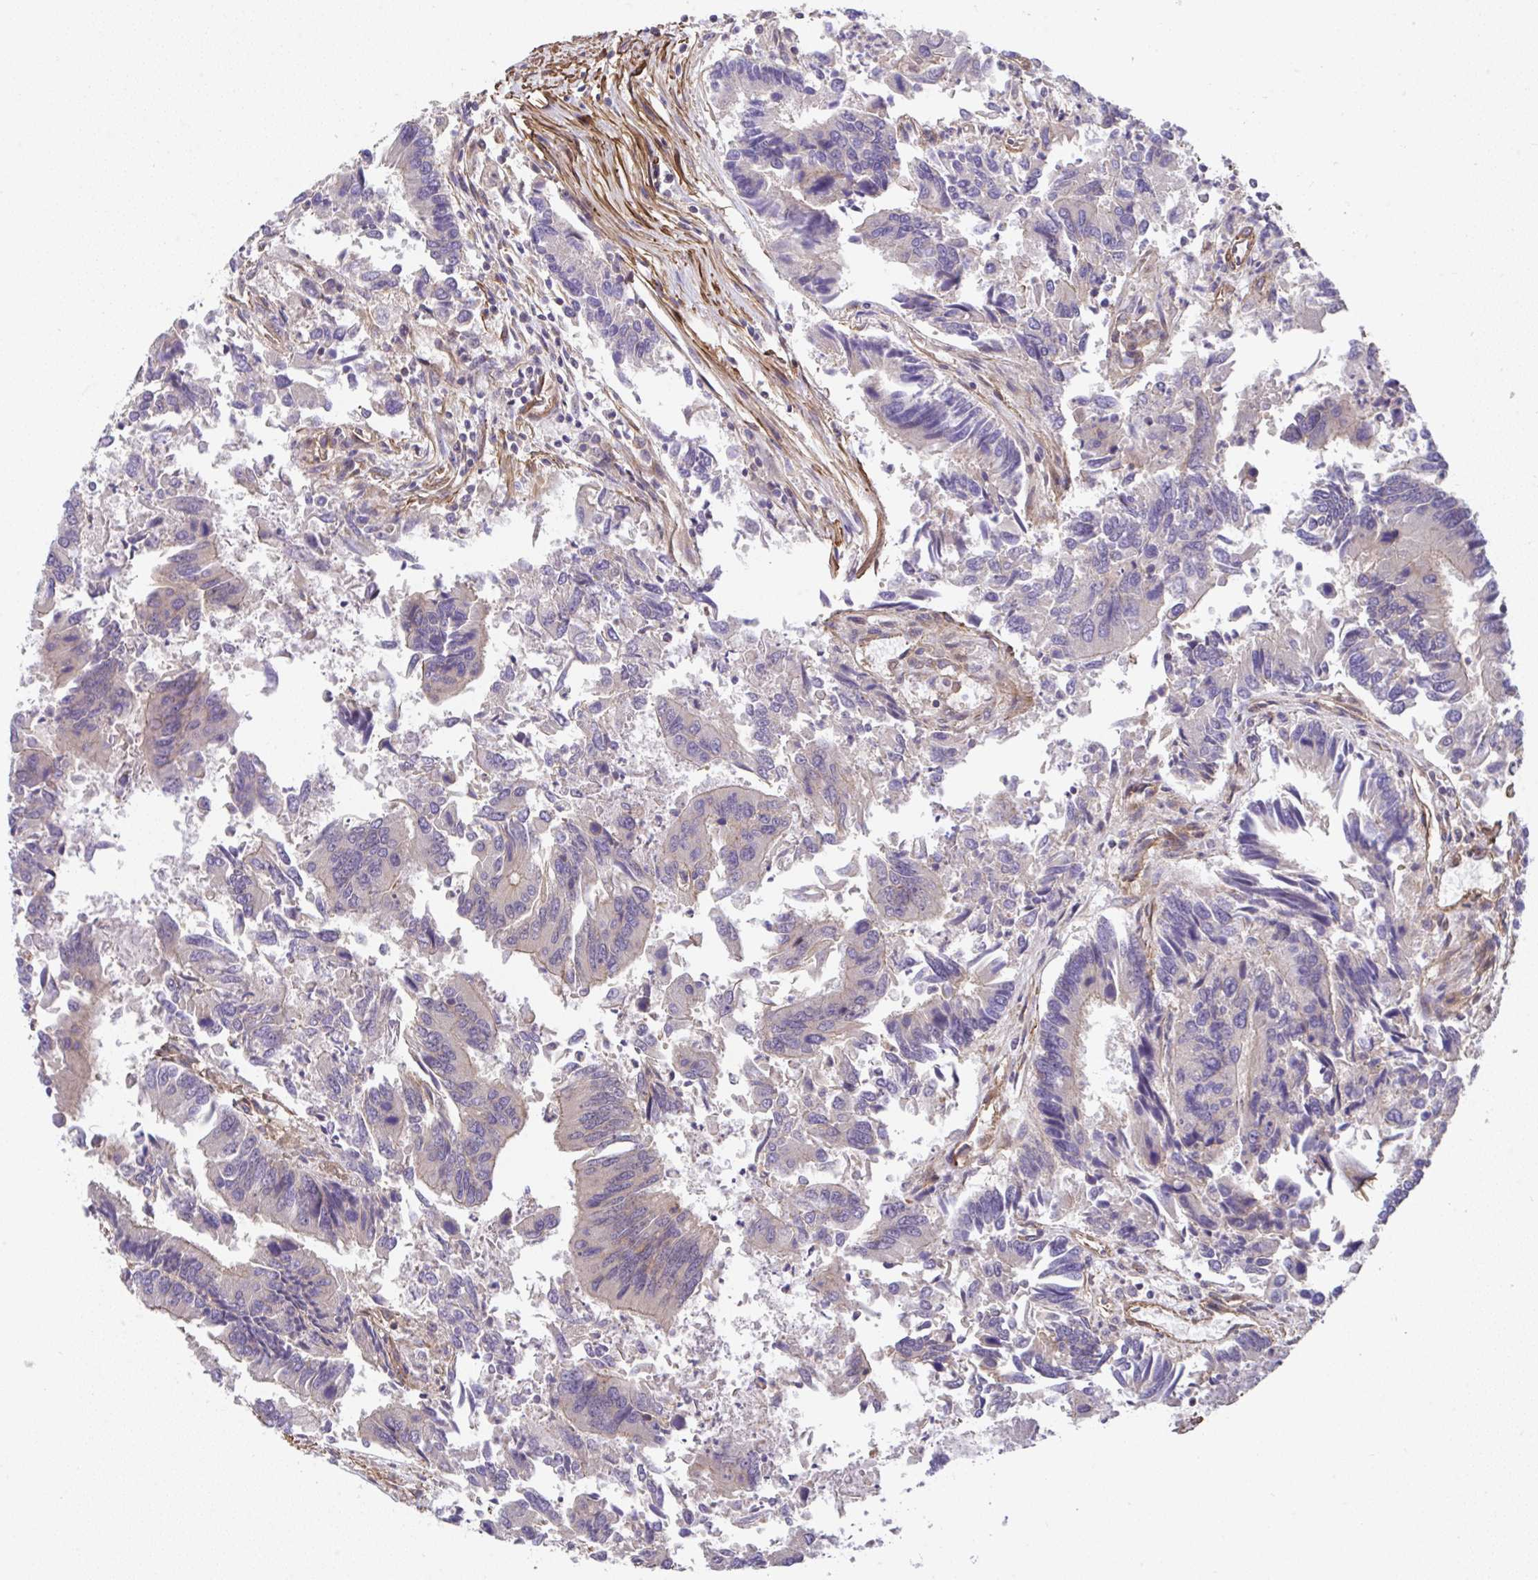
{"staining": {"intensity": "negative", "quantity": "none", "location": "none"}, "tissue": "colorectal cancer", "cell_type": "Tumor cells", "image_type": "cancer", "snomed": [{"axis": "morphology", "description": "Adenocarcinoma, NOS"}, {"axis": "topography", "description": "Colon"}], "caption": "Image shows no significant protein expression in tumor cells of colorectal cancer (adenocarcinoma). Brightfield microscopy of immunohistochemistry (IHC) stained with DAB (3,3'-diaminobenzidine) (brown) and hematoxylin (blue), captured at high magnification.", "gene": "ZNF696", "patient": {"sex": "female", "age": 67}}